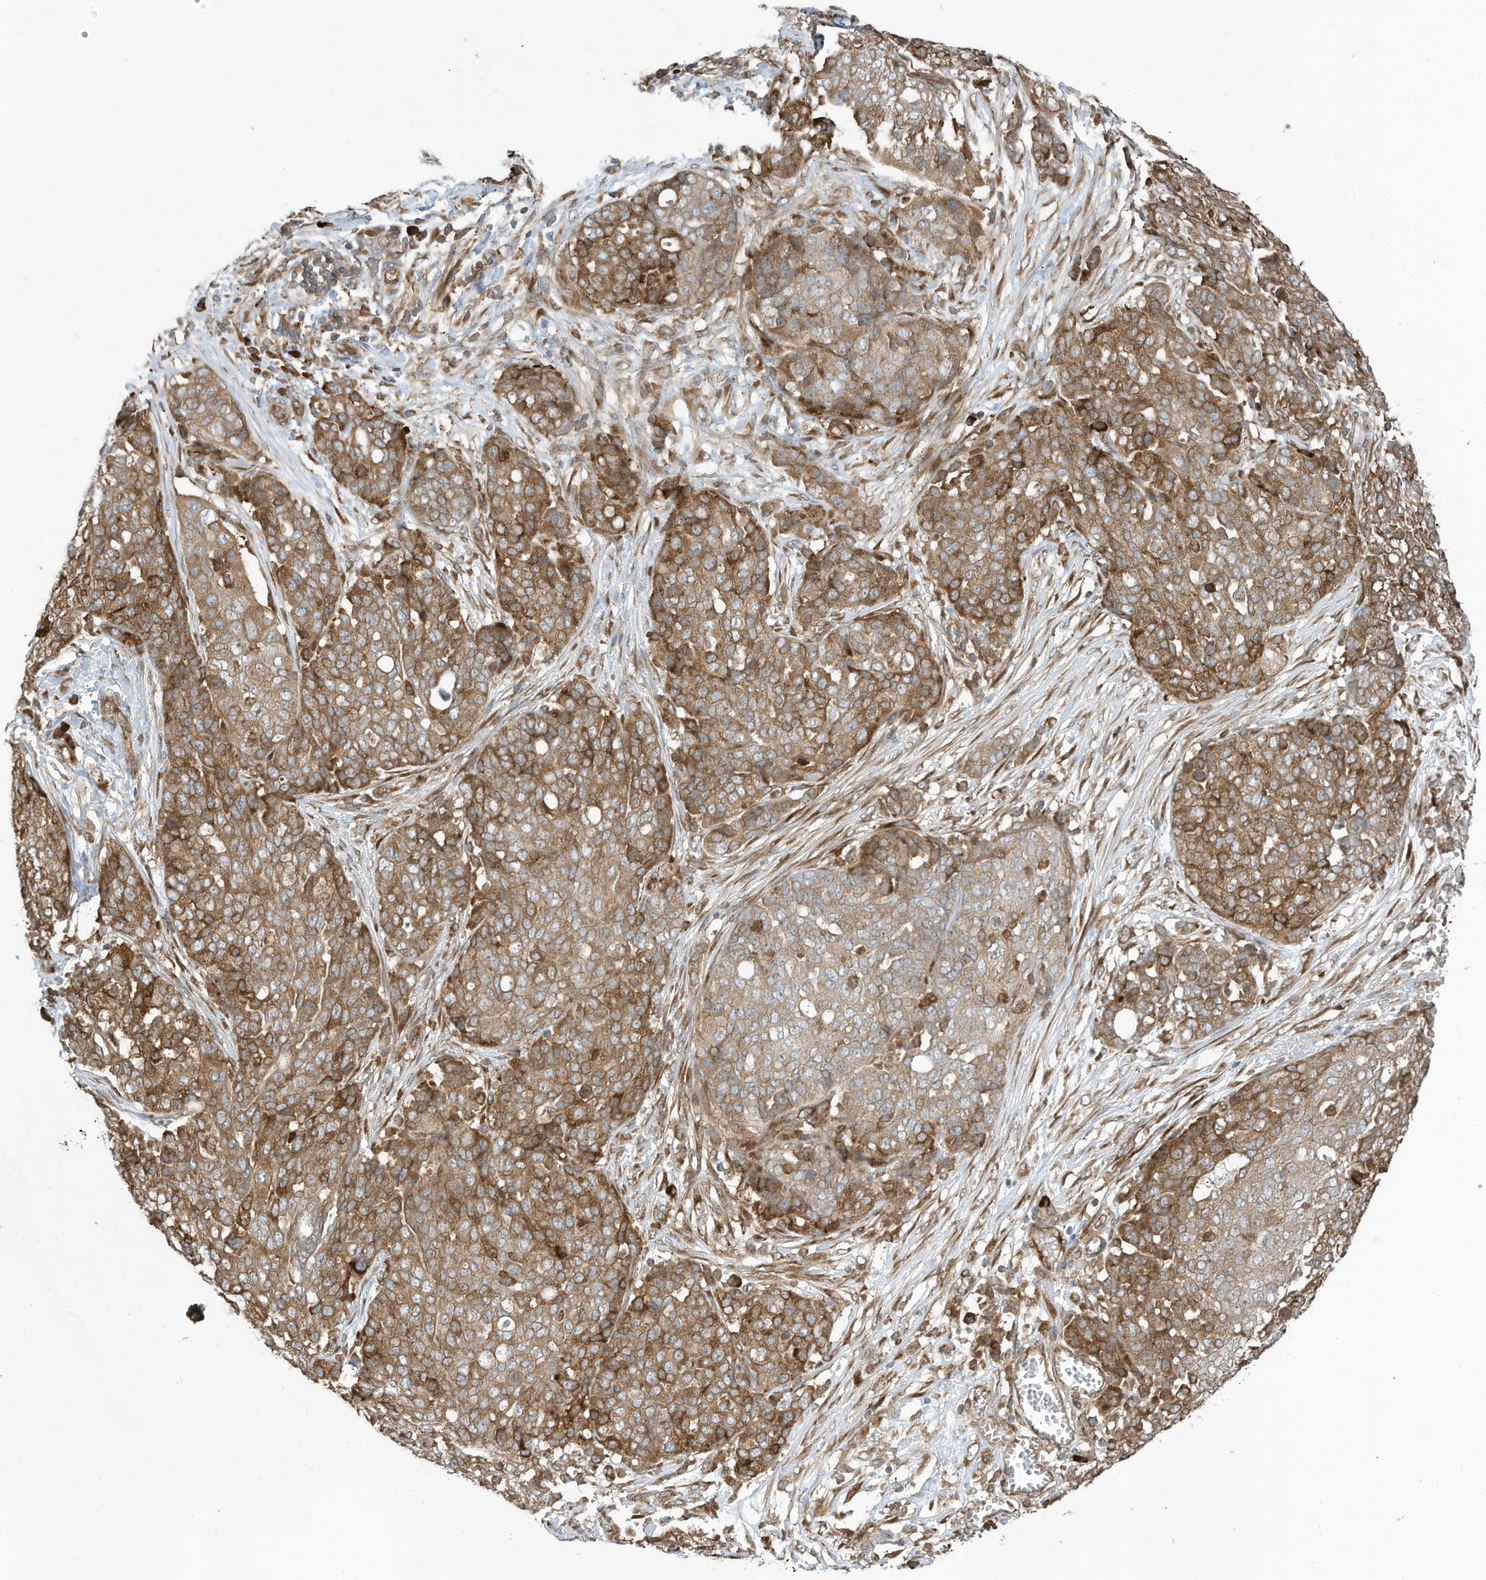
{"staining": {"intensity": "moderate", "quantity": ">75%", "location": "cytoplasmic/membranous"}, "tissue": "ovarian cancer", "cell_type": "Tumor cells", "image_type": "cancer", "snomed": [{"axis": "morphology", "description": "Cystadenocarcinoma, serous, NOS"}, {"axis": "topography", "description": "Soft tissue"}, {"axis": "topography", "description": "Ovary"}], "caption": "Immunohistochemistry (IHC) of human ovarian serous cystadenocarcinoma exhibits medium levels of moderate cytoplasmic/membranous positivity in about >75% of tumor cells.", "gene": "USE1", "patient": {"sex": "female", "age": 57}}